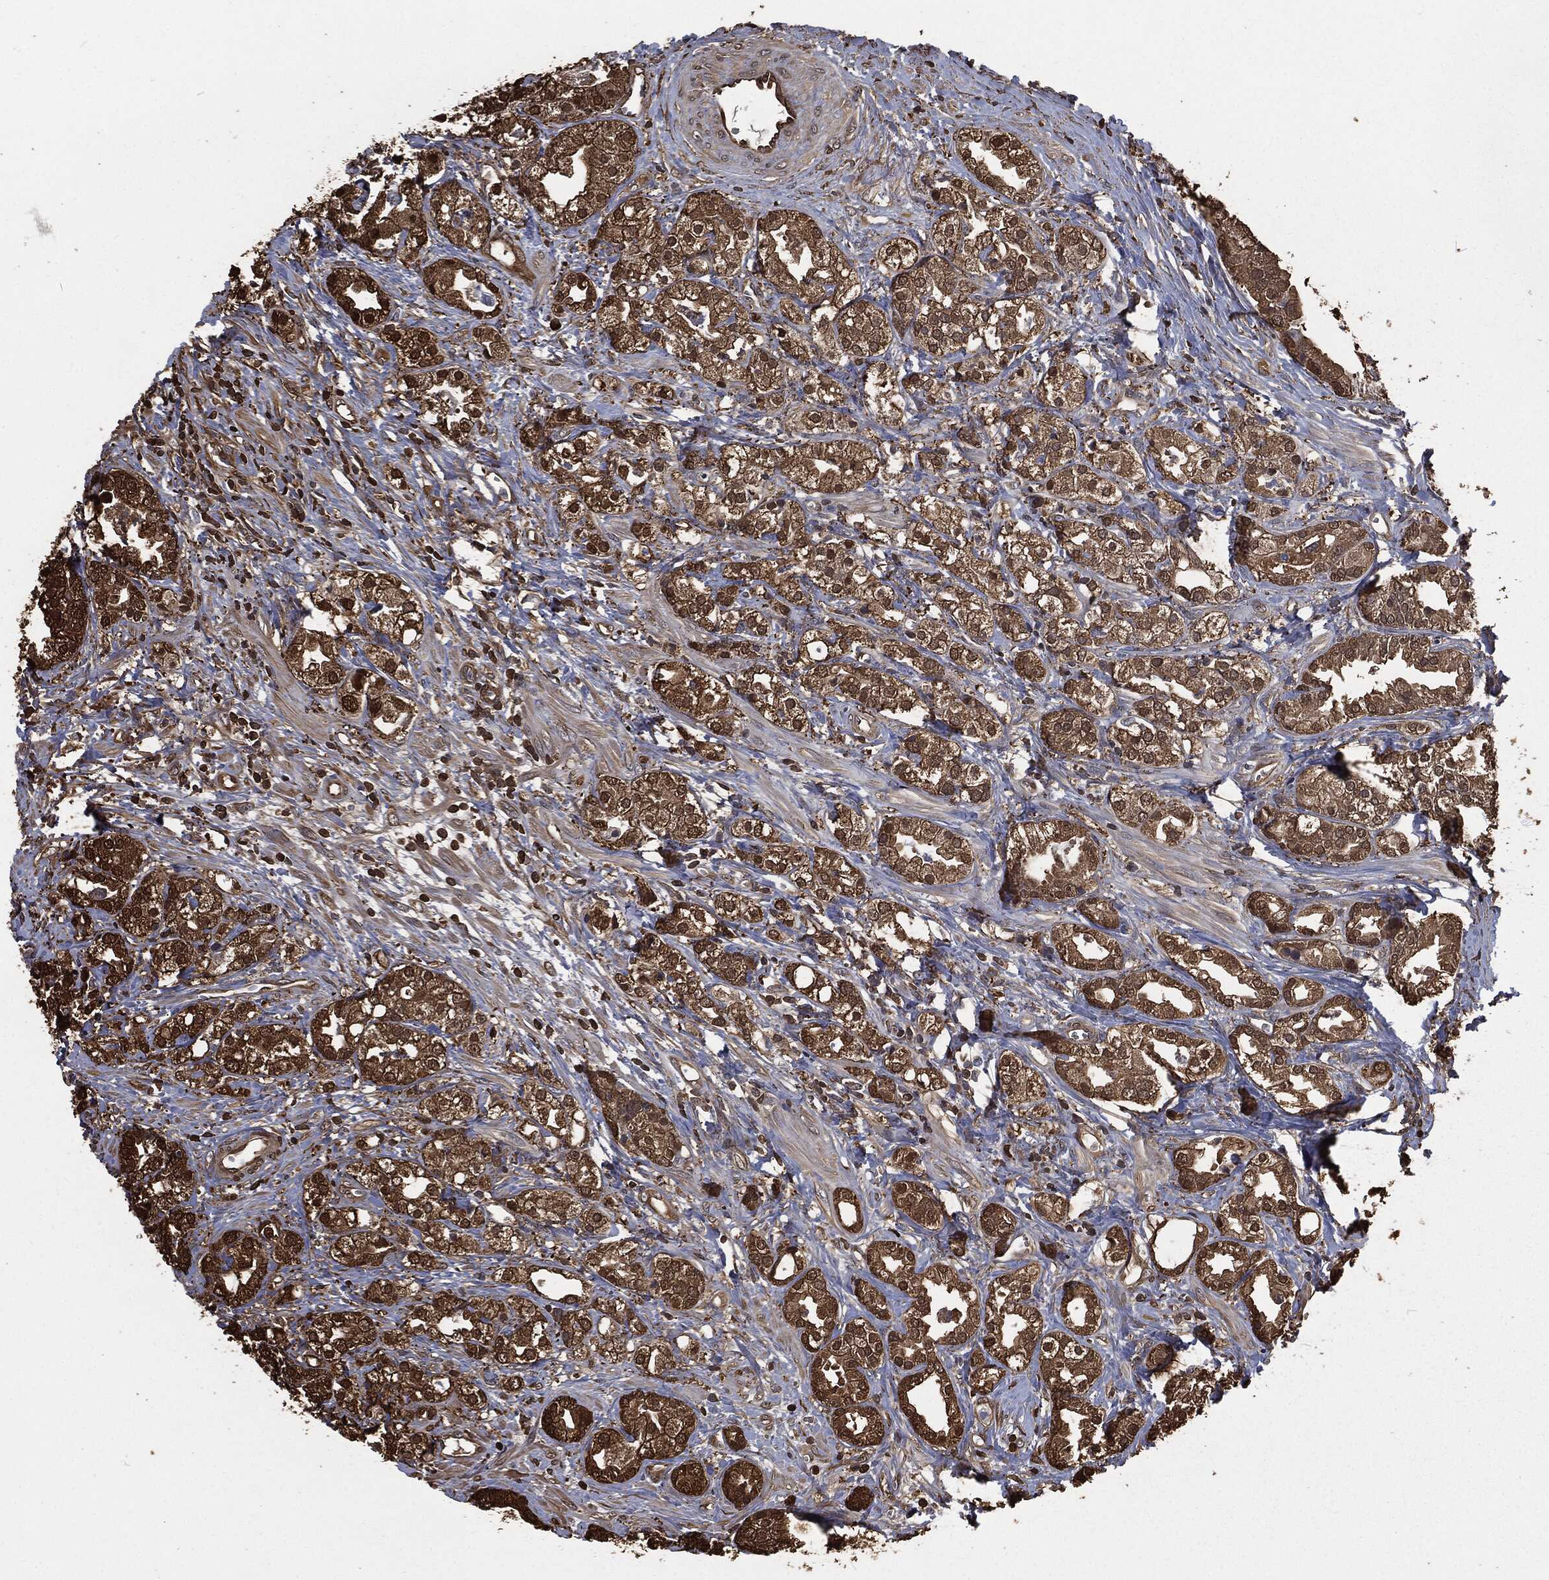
{"staining": {"intensity": "strong", "quantity": ">75%", "location": "cytoplasmic/membranous"}, "tissue": "prostate cancer", "cell_type": "Tumor cells", "image_type": "cancer", "snomed": [{"axis": "morphology", "description": "Adenocarcinoma, NOS"}, {"axis": "topography", "description": "Prostate and seminal vesicle, NOS"}, {"axis": "topography", "description": "Prostate"}], "caption": "Prostate cancer tissue shows strong cytoplasmic/membranous positivity in about >75% of tumor cells", "gene": "PRDX4", "patient": {"sex": "male", "age": 62}}